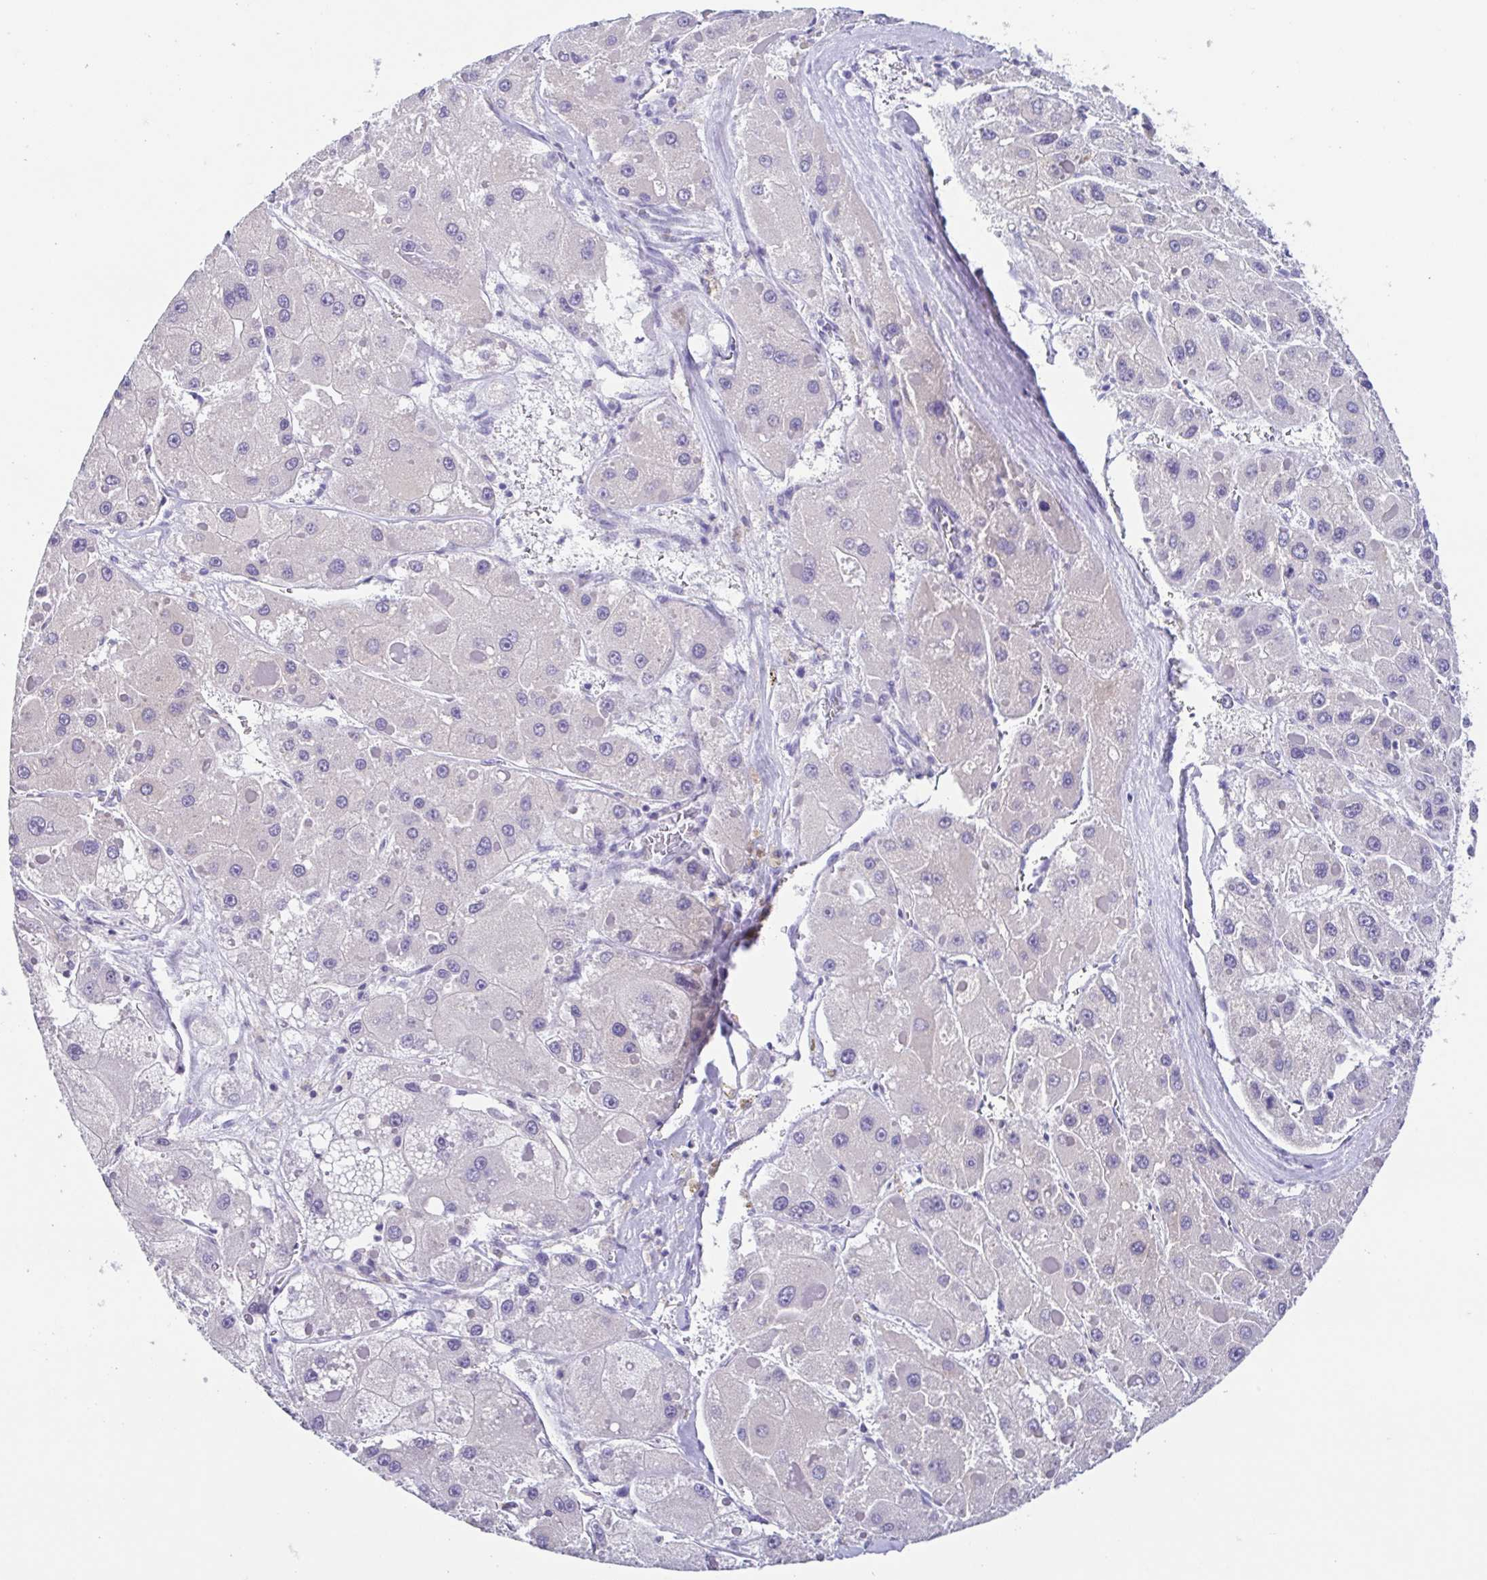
{"staining": {"intensity": "negative", "quantity": "none", "location": "none"}, "tissue": "liver cancer", "cell_type": "Tumor cells", "image_type": "cancer", "snomed": [{"axis": "morphology", "description": "Carcinoma, Hepatocellular, NOS"}, {"axis": "topography", "description": "Liver"}], "caption": "This is an immunohistochemistry (IHC) photomicrograph of liver cancer (hepatocellular carcinoma). There is no positivity in tumor cells.", "gene": "RDH11", "patient": {"sex": "female", "age": 73}}